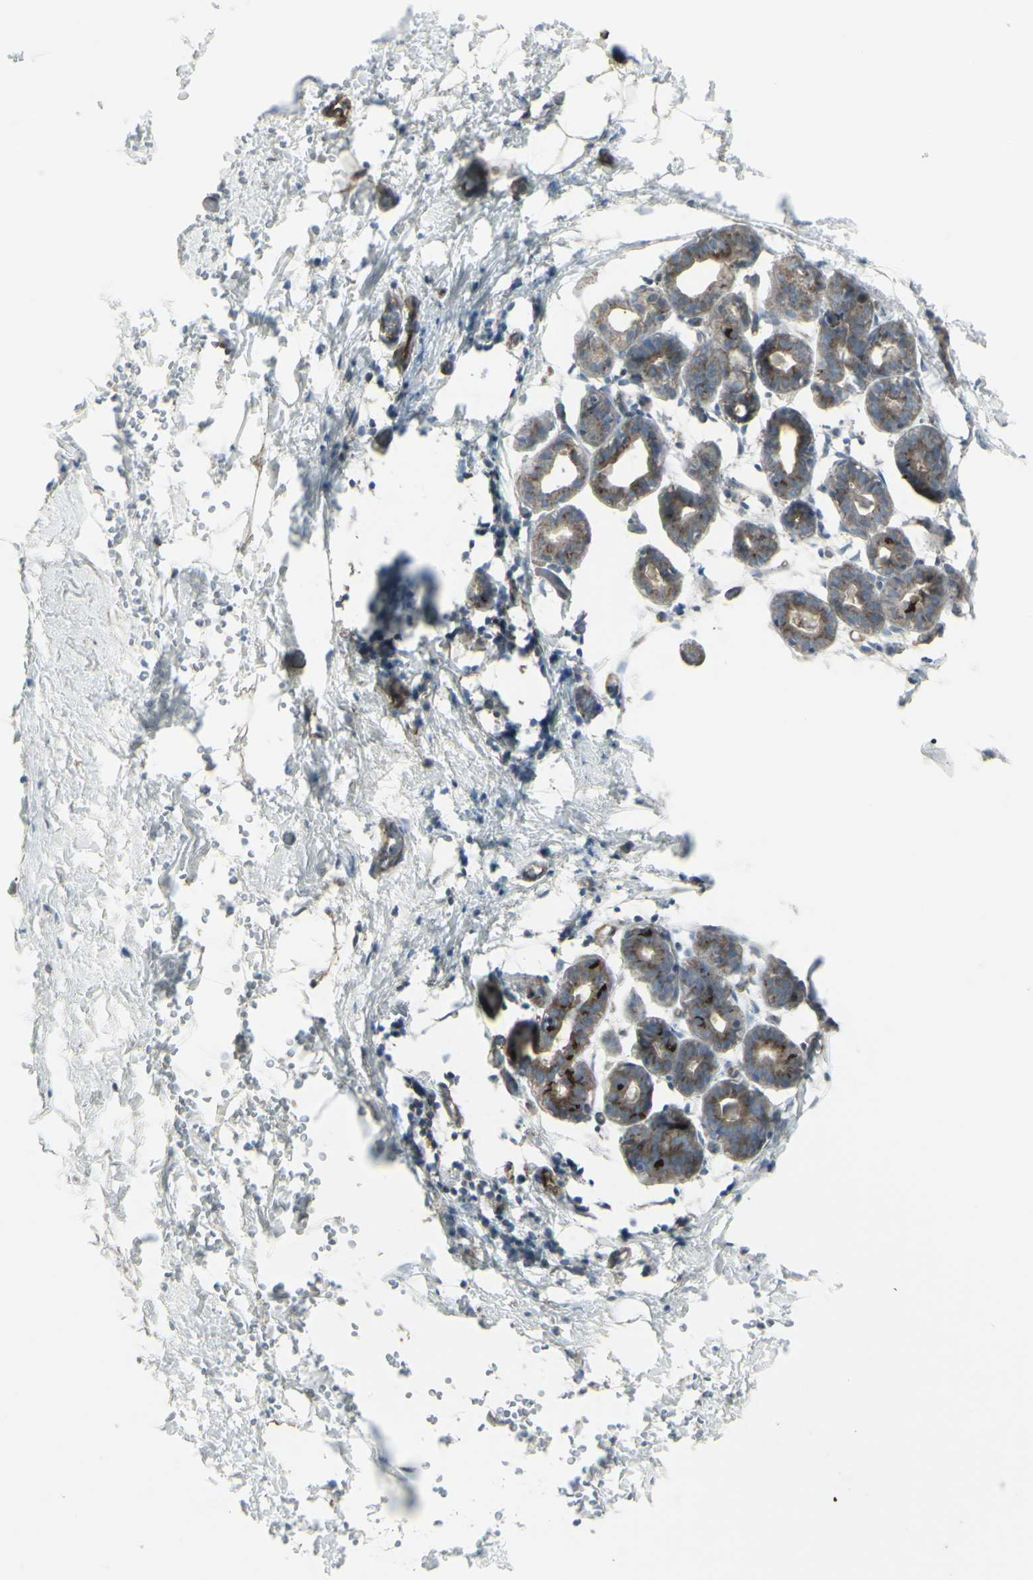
{"staining": {"intensity": "negative", "quantity": "none", "location": "none"}, "tissue": "breast", "cell_type": "Adipocytes", "image_type": "normal", "snomed": [{"axis": "morphology", "description": "Normal tissue, NOS"}, {"axis": "topography", "description": "Breast"}], "caption": "A photomicrograph of breast stained for a protein shows no brown staining in adipocytes. (DAB (3,3'-diaminobenzidine) immunohistochemistry visualized using brightfield microscopy, high magnification).", "gene": "GALNT6", "patient": {"sex": "female", "age": 27}}